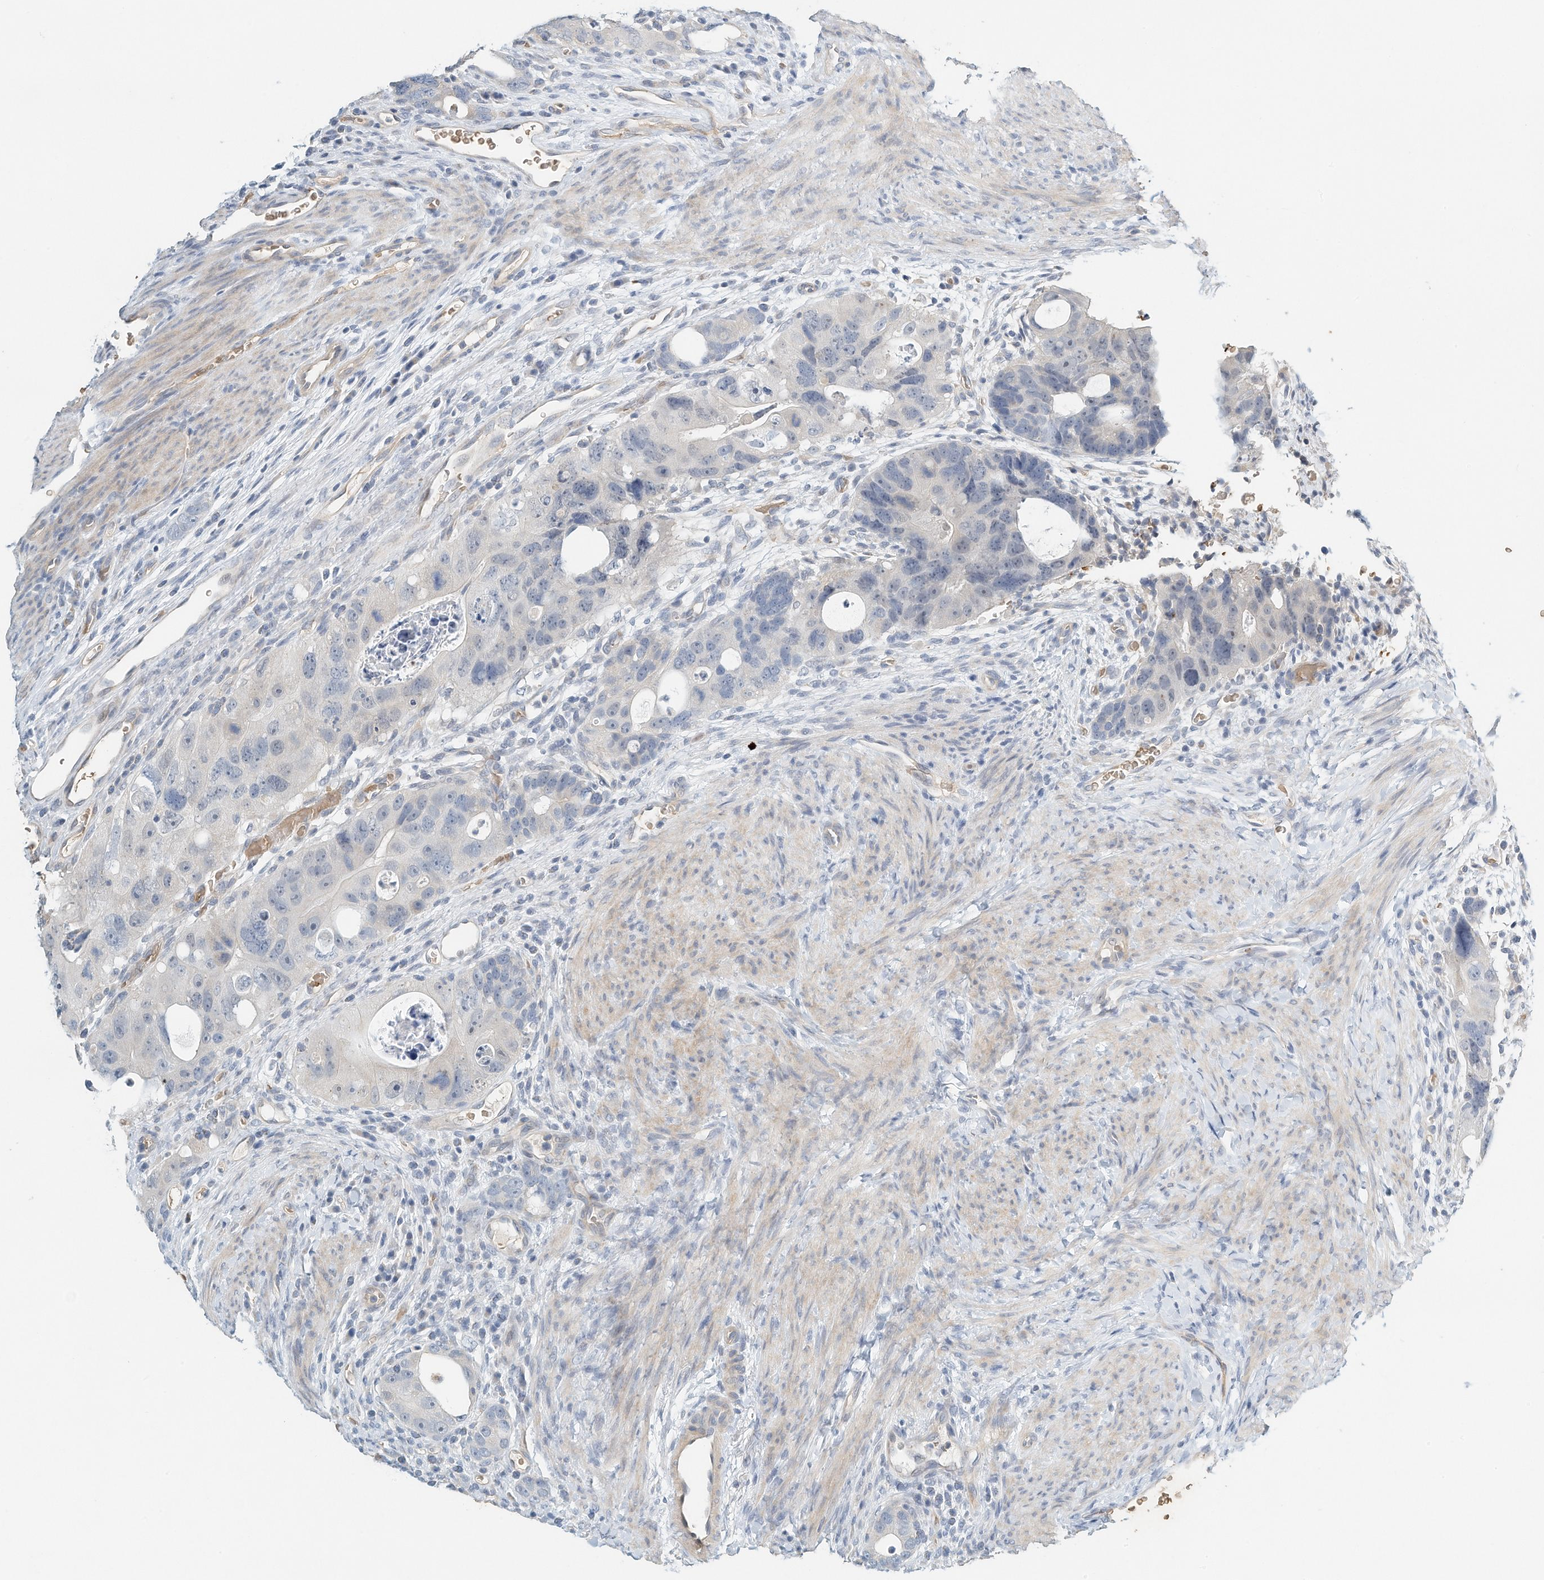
{"staining": {"intensity": "negative", "quantity": "none", "location": "none"}, "tissue": "colorectal cancer", "cell_type": "Tumor cells", "image_type": "cancer", "snomed": [{"axis": "morphology", "description": "Adenocarcinoma, NOS"}, {"axis": "topography", "description": "Rectum"}], "caption": "A high-resolution micrograph shows immunohistochemistry (IHC) staining of colorectal cancer, which displays no significant staining in tumor cells.", "gene": "RCAN3", "patient": {"sex": "male", "age": 59}}